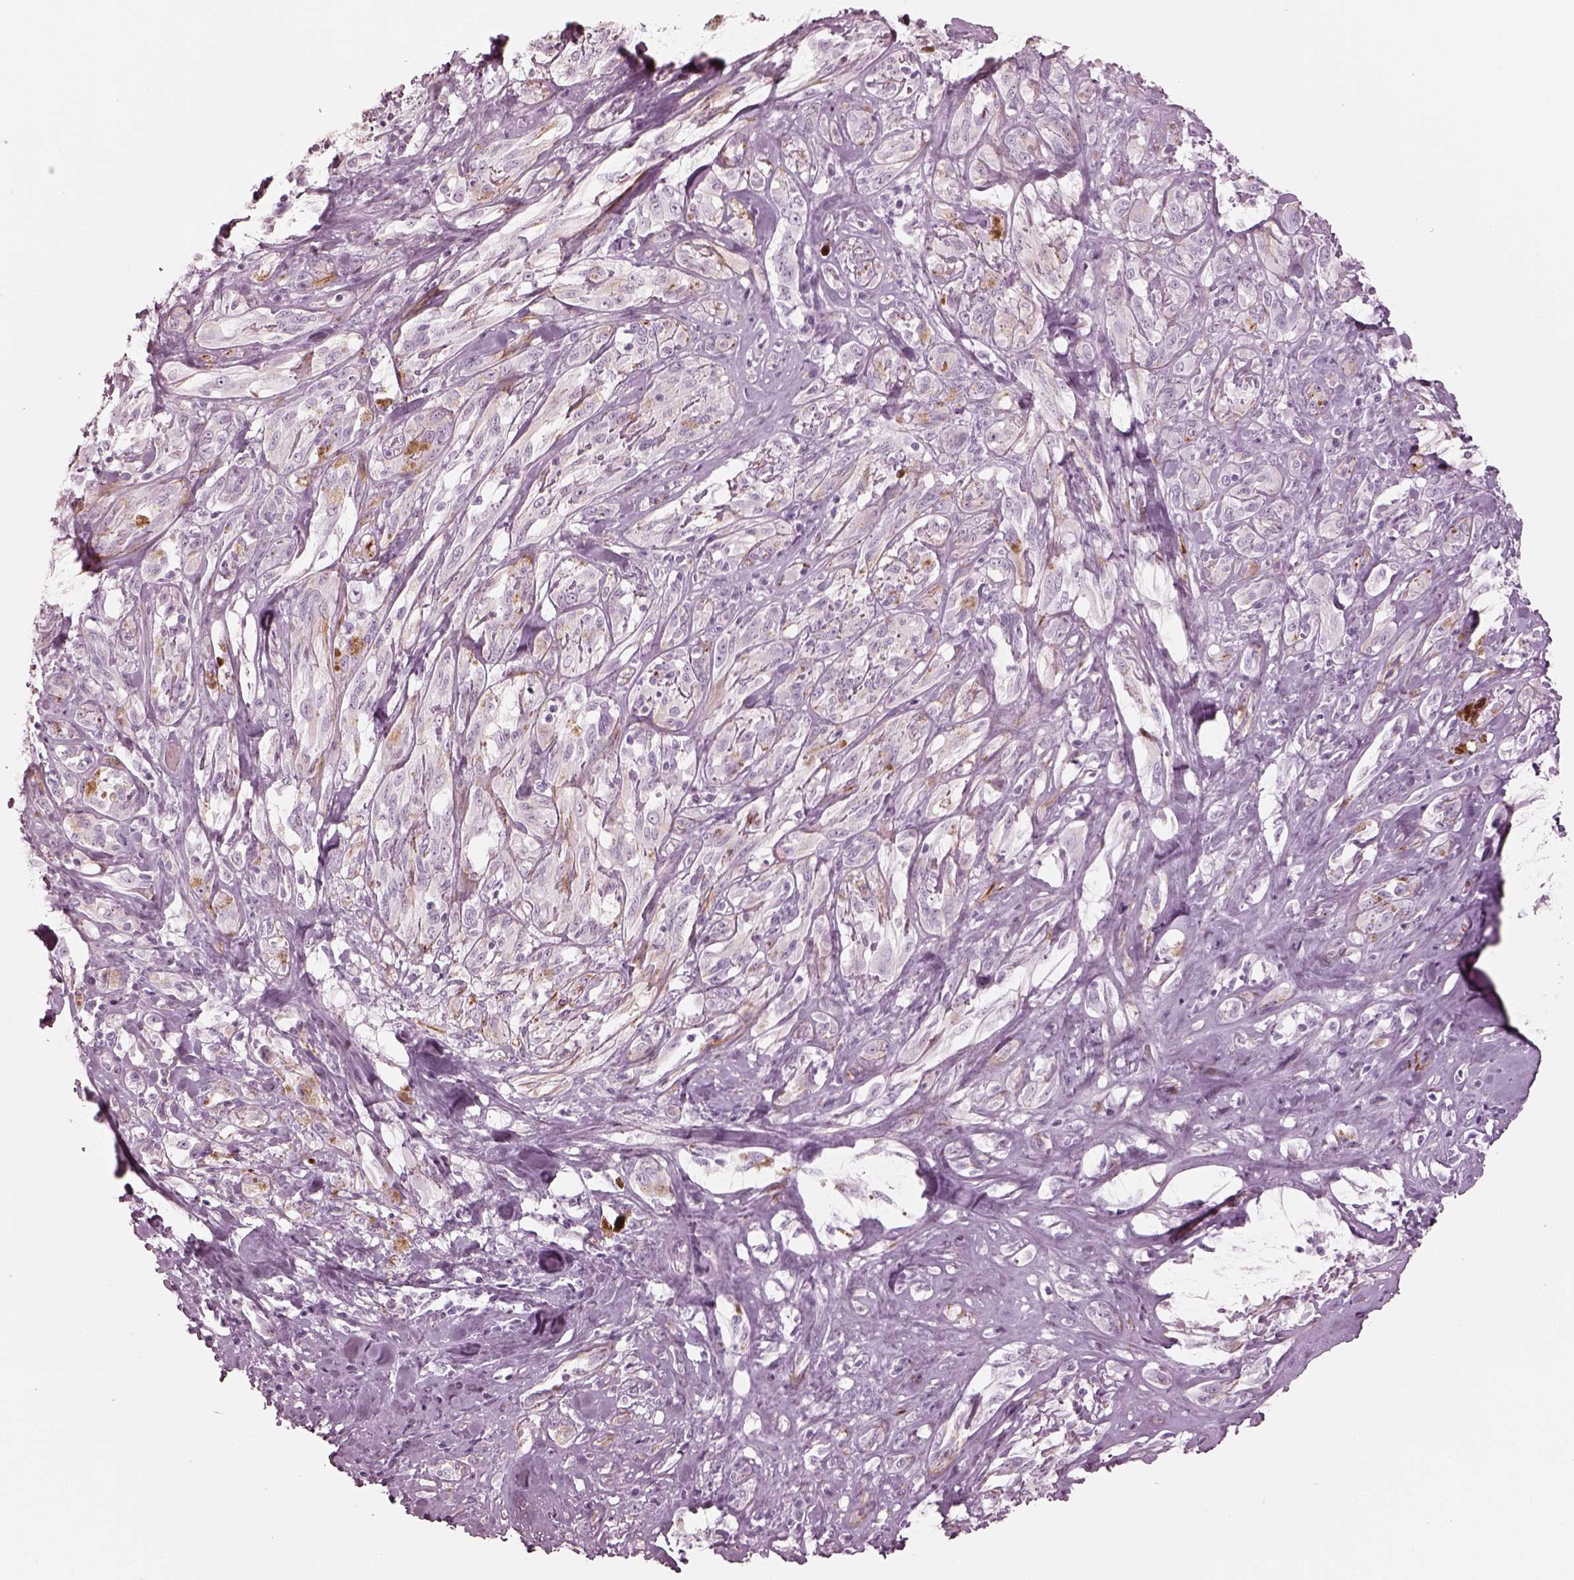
{"staining": {"intensity": "negative", "quantity": "none", "location": "none"}, "tissue": "melanoma", "cell_type": "Tumor cells", "image_type": "cancer", "snomed": [{"axis": "morphology", "description": "Malignant melanoma, NOS"}, {"axis": "topography", "description": "Skin"}], "caption": "There is no significant expression in tumor cells of melanoma.", "gene": "OPN4", "patient": {"sex": "female", "age": 91}}